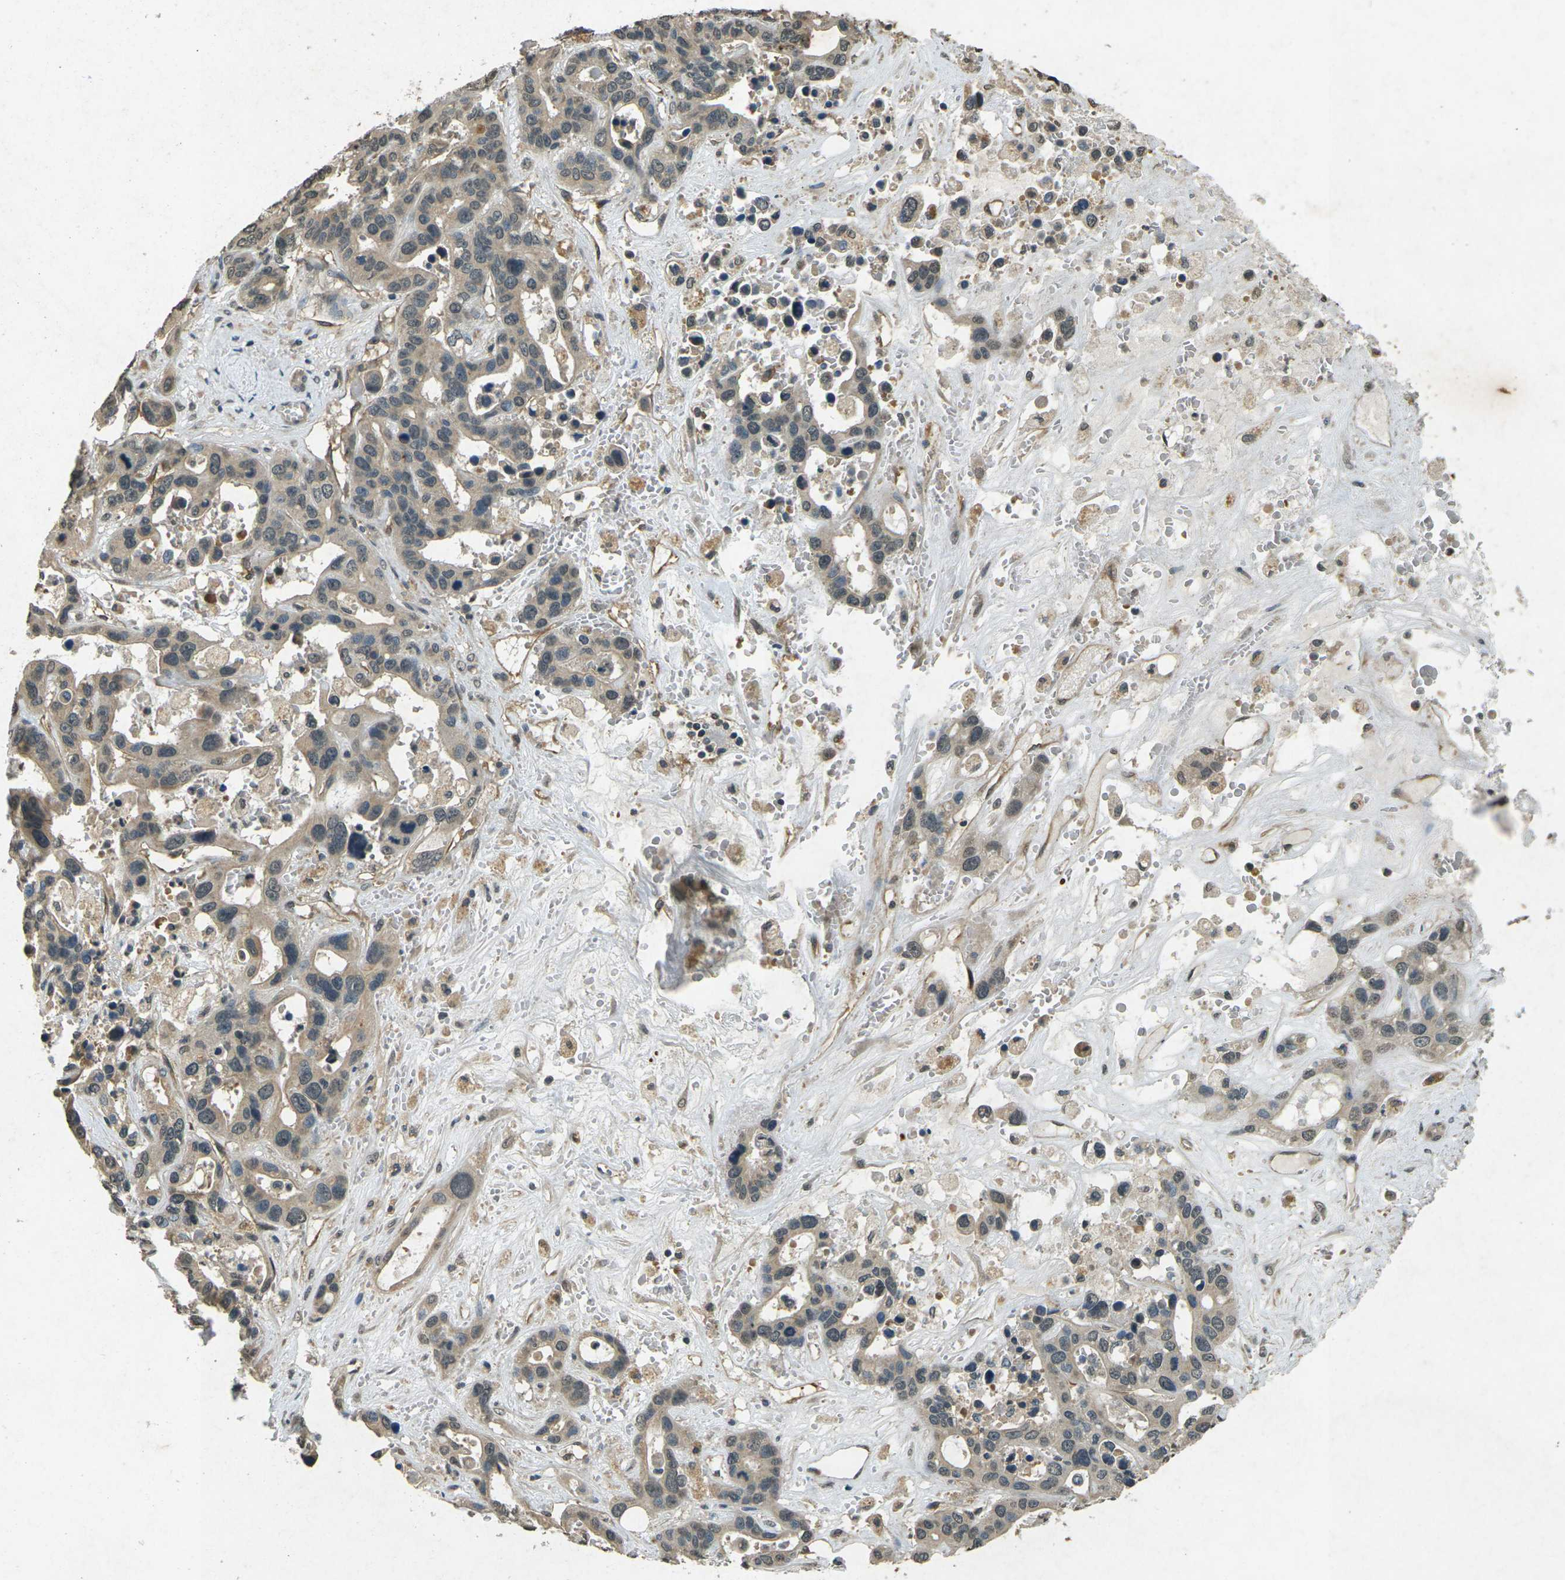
{"staining": {"intensity": "weak", "quantity": ">75%", "location": "cytoplasmic/membranous"}, "tissue": "liver cancer", "cell_type": "Tumor cells", "image_type": "cancer", "snomed": [{"axis": "morphology", "description": "Cholangiocarcinoma"}, {"axis": "topography", "description": "Liver"}], "caption": "The photomicrograph shows a brown stain indicating the presence of a protein in the cytoplasmic/membranous of tumor cells in liver cancer. The staining was performed using DAB (3,3'-diaminobenzidine) to visualize the protein expression in brown, while the nuclei were stained in blue with hematoxylin (Magnification: 20x).", "gene": "PDE2A", "patient": {"sex": "female", "age": 65}}